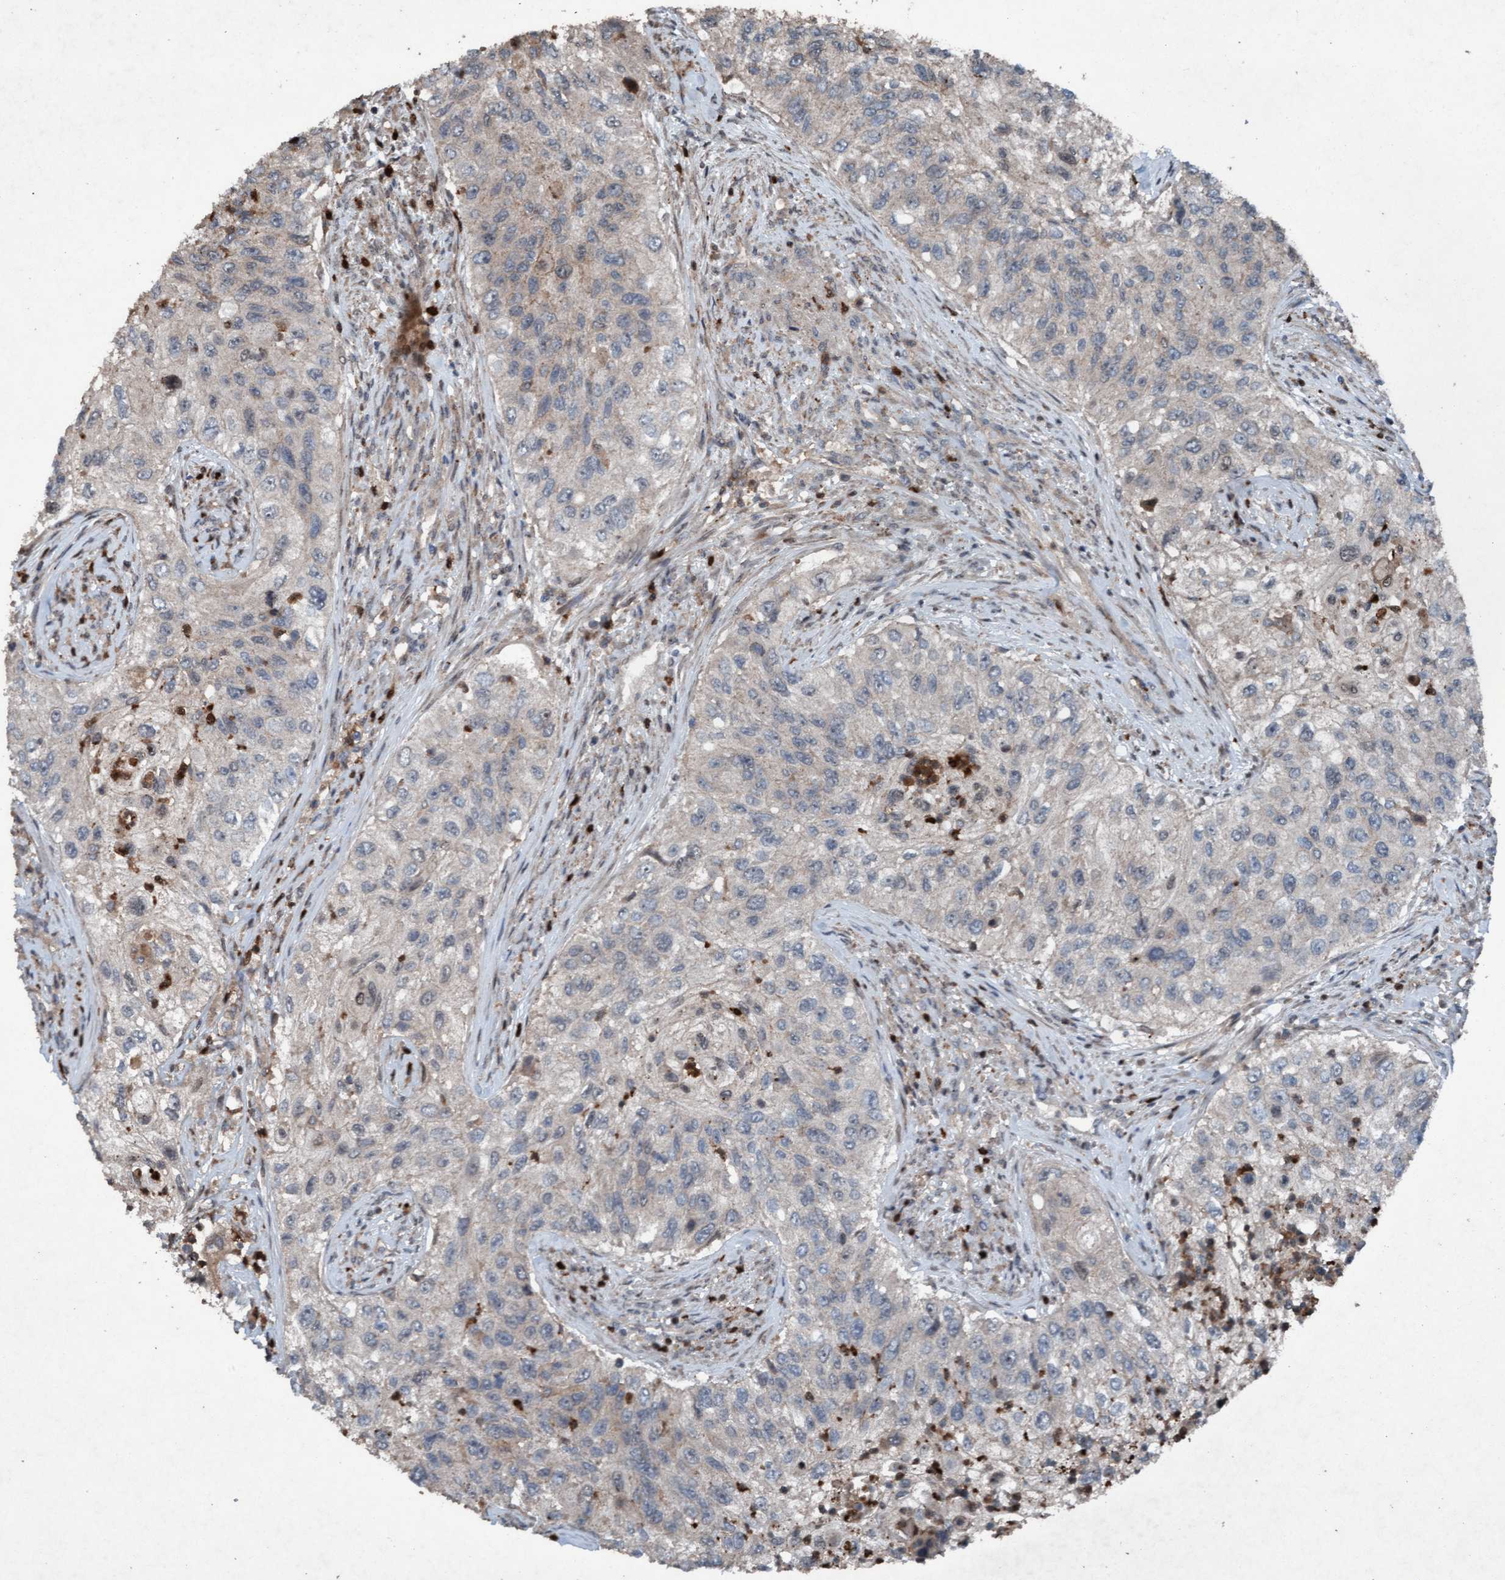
{"staining": {"intensity": "weak", "quantity": "<25%", "location": "cytoplasmic/membranous"}, "tissue": "urothelial cancer", "cell_type": "Tumor cells", "image_type": "cancer", "snomed": [{"axis": "morphology", "description": "Urothelial carcinoma, High grade"}, {"axis": "topography", "description": "Urinary bladder"}], "caption": "This is an immunohistochemistry histopathology image of urothelial carcinoma (high-grade). There is no expression in tumor cells.", "gene": "PLXNB2", "patient": {"sex": "female", "age": 60}}